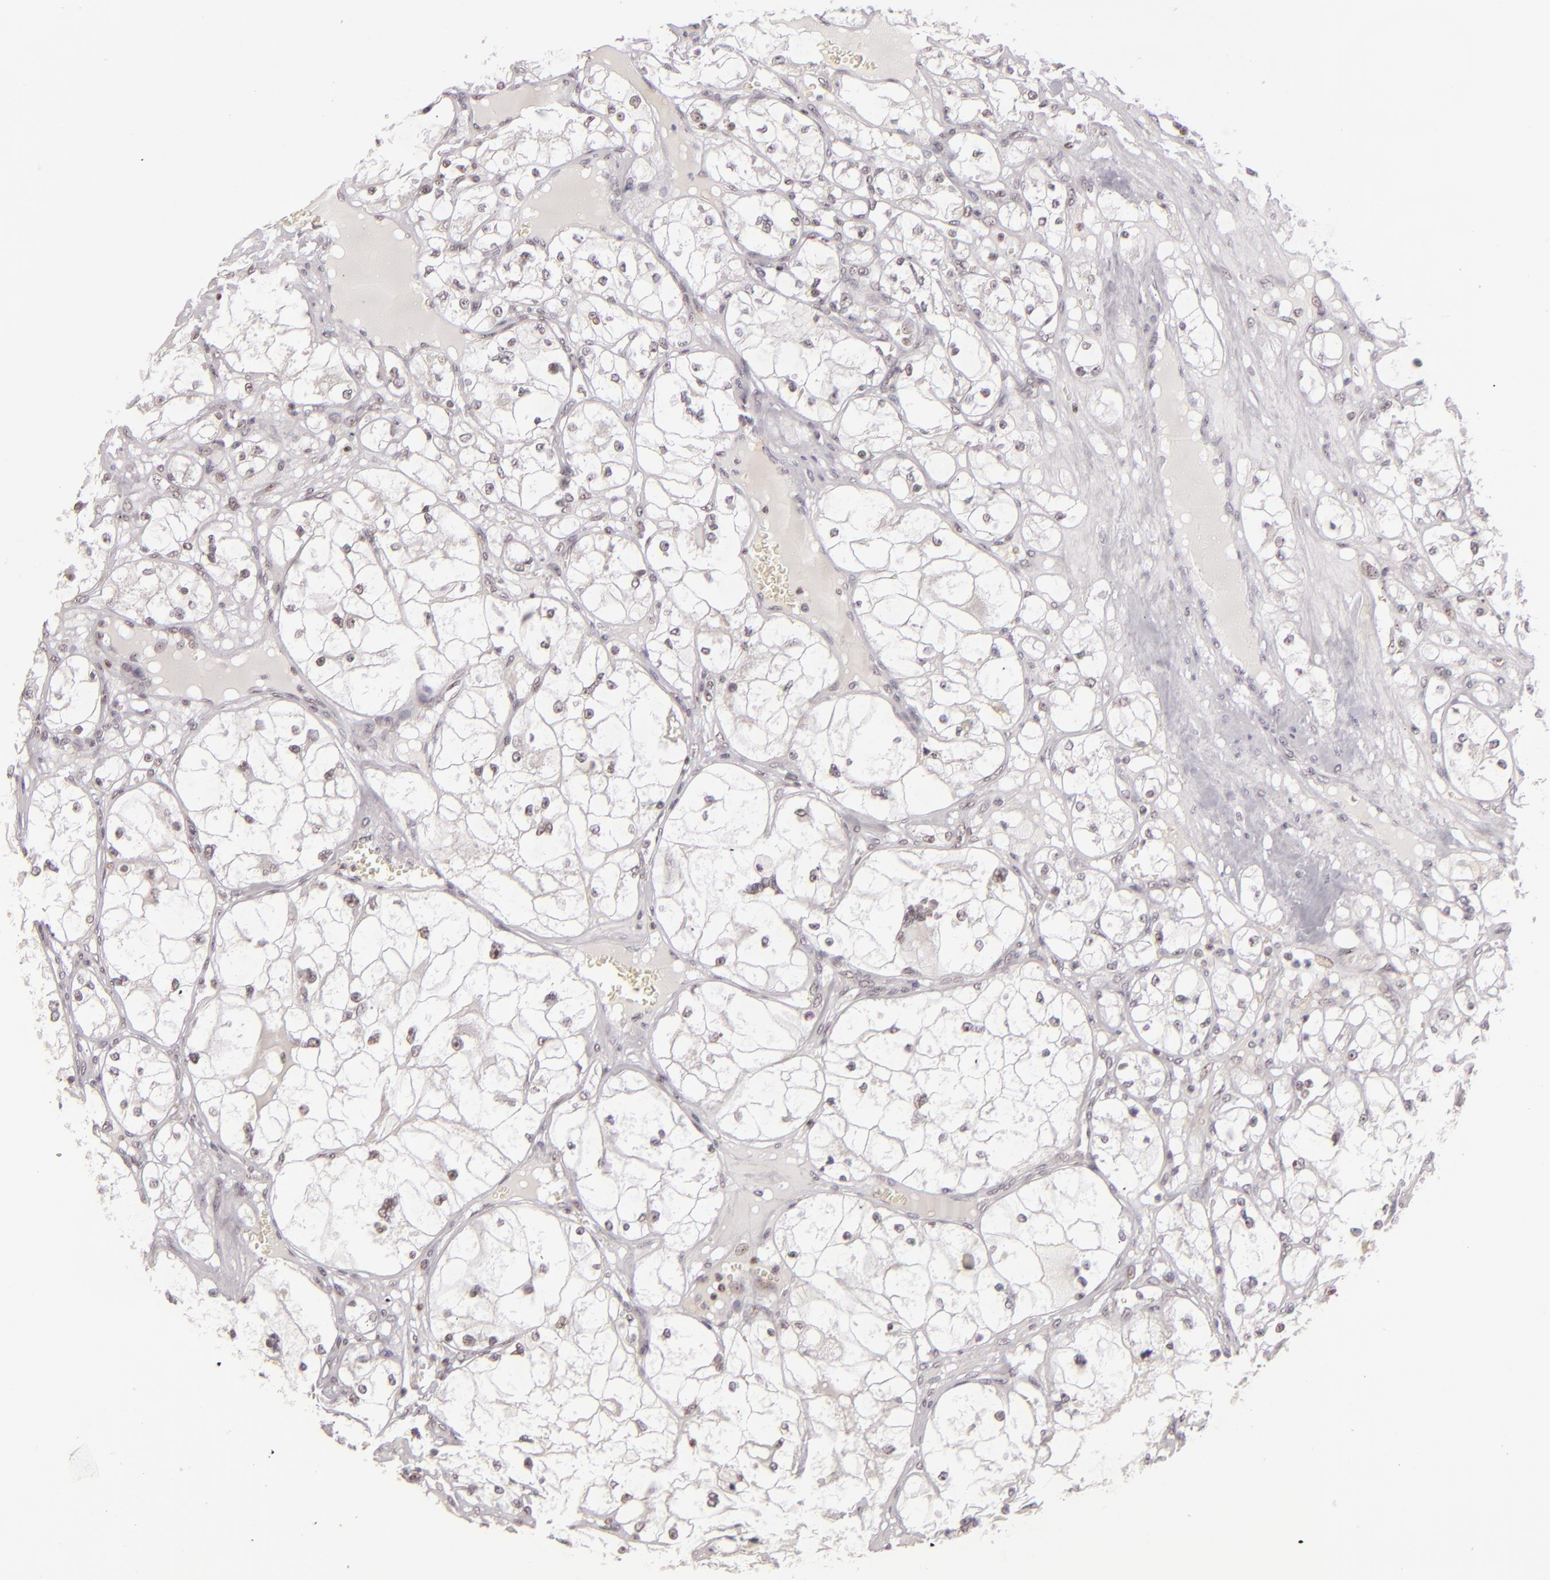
{"staining": {"intensity": "negative", "quantity": "none", "location": "none"}, "tissue": "renal cancer", "cell_type": "Tumor cells", "image_type": "cancer", "snomed": [{"axis": "morphology", "description": "Adenocarcinoma, NOS"}, {"axis": "topography", "description": "Kidney"}], "caption": "This histopathology image is of renal cancer stained with immunohistochemistry to label a protein in brown with the nuclei are counter-stained blue. There is no staining in tumor cells.", "gene": "DAXX", "patient": {"sex": "male", "age": 61}}